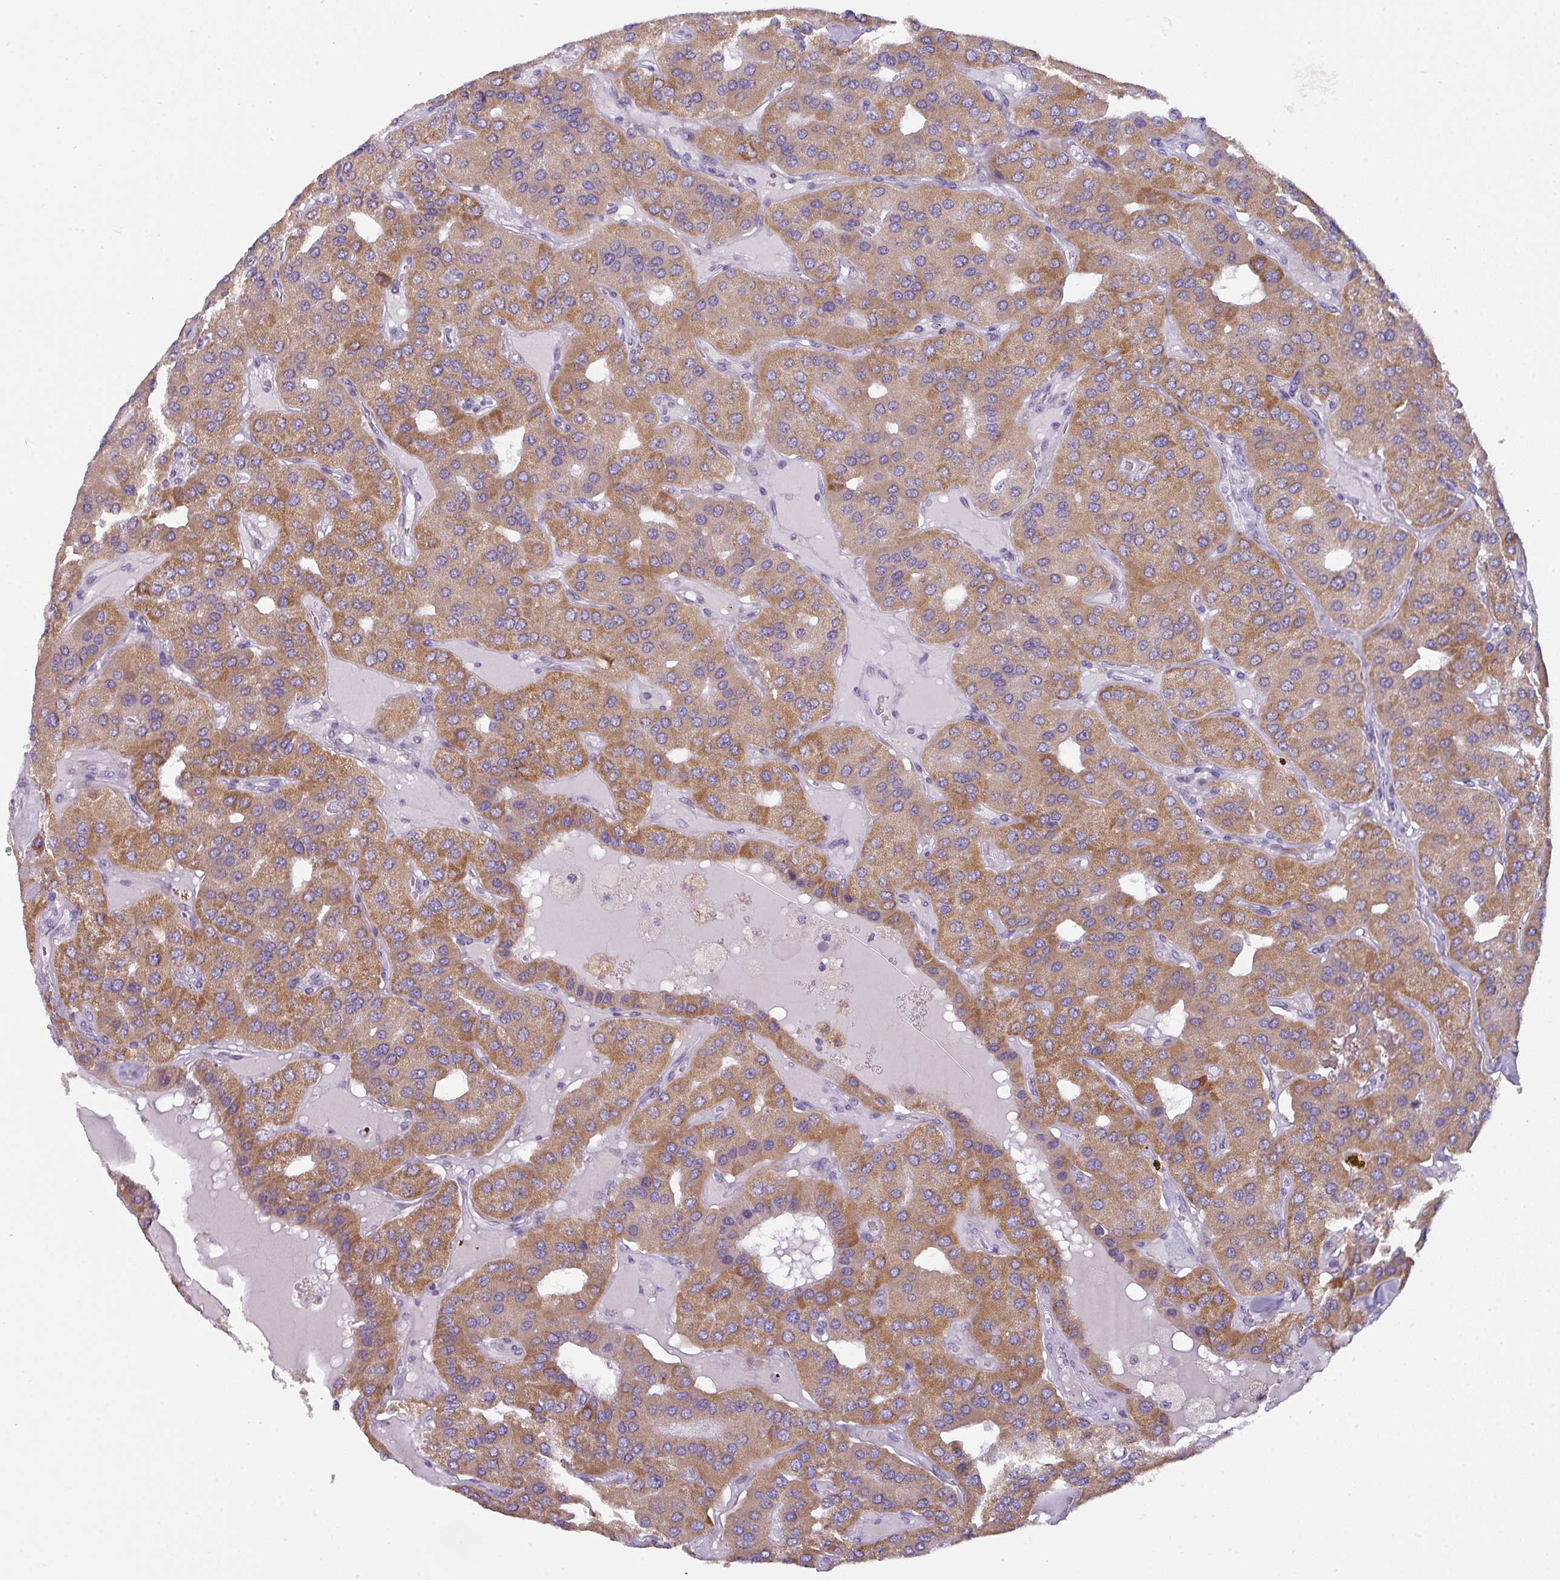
{"staining": {"intensity": "moderate", "quantity": ">75%", "location": "cytoplasmic/membranous"}, "tissue": "parathyroid gland", "cell_type": "Glandular cells", "image_type": "normal", "snomed": [{"axis": "morphology", "description": "Normal tissue, NOS"}, {"axis": "morphology", "description": "Adenoma, NOS"}, {"axis": "topography", "description": "Parathyroid gland"}], "caption": "Immunohistochemical staining of benign human parathyroid gland shows >75% levels of moderate cytoplasmic/membranous protein expression in approximately >75% of glandular cells. (Brightfield microscopy of DAB IHC at high magnification).", "gene": "C2orf68", "patient": {"sex": "female", "age": 86}}